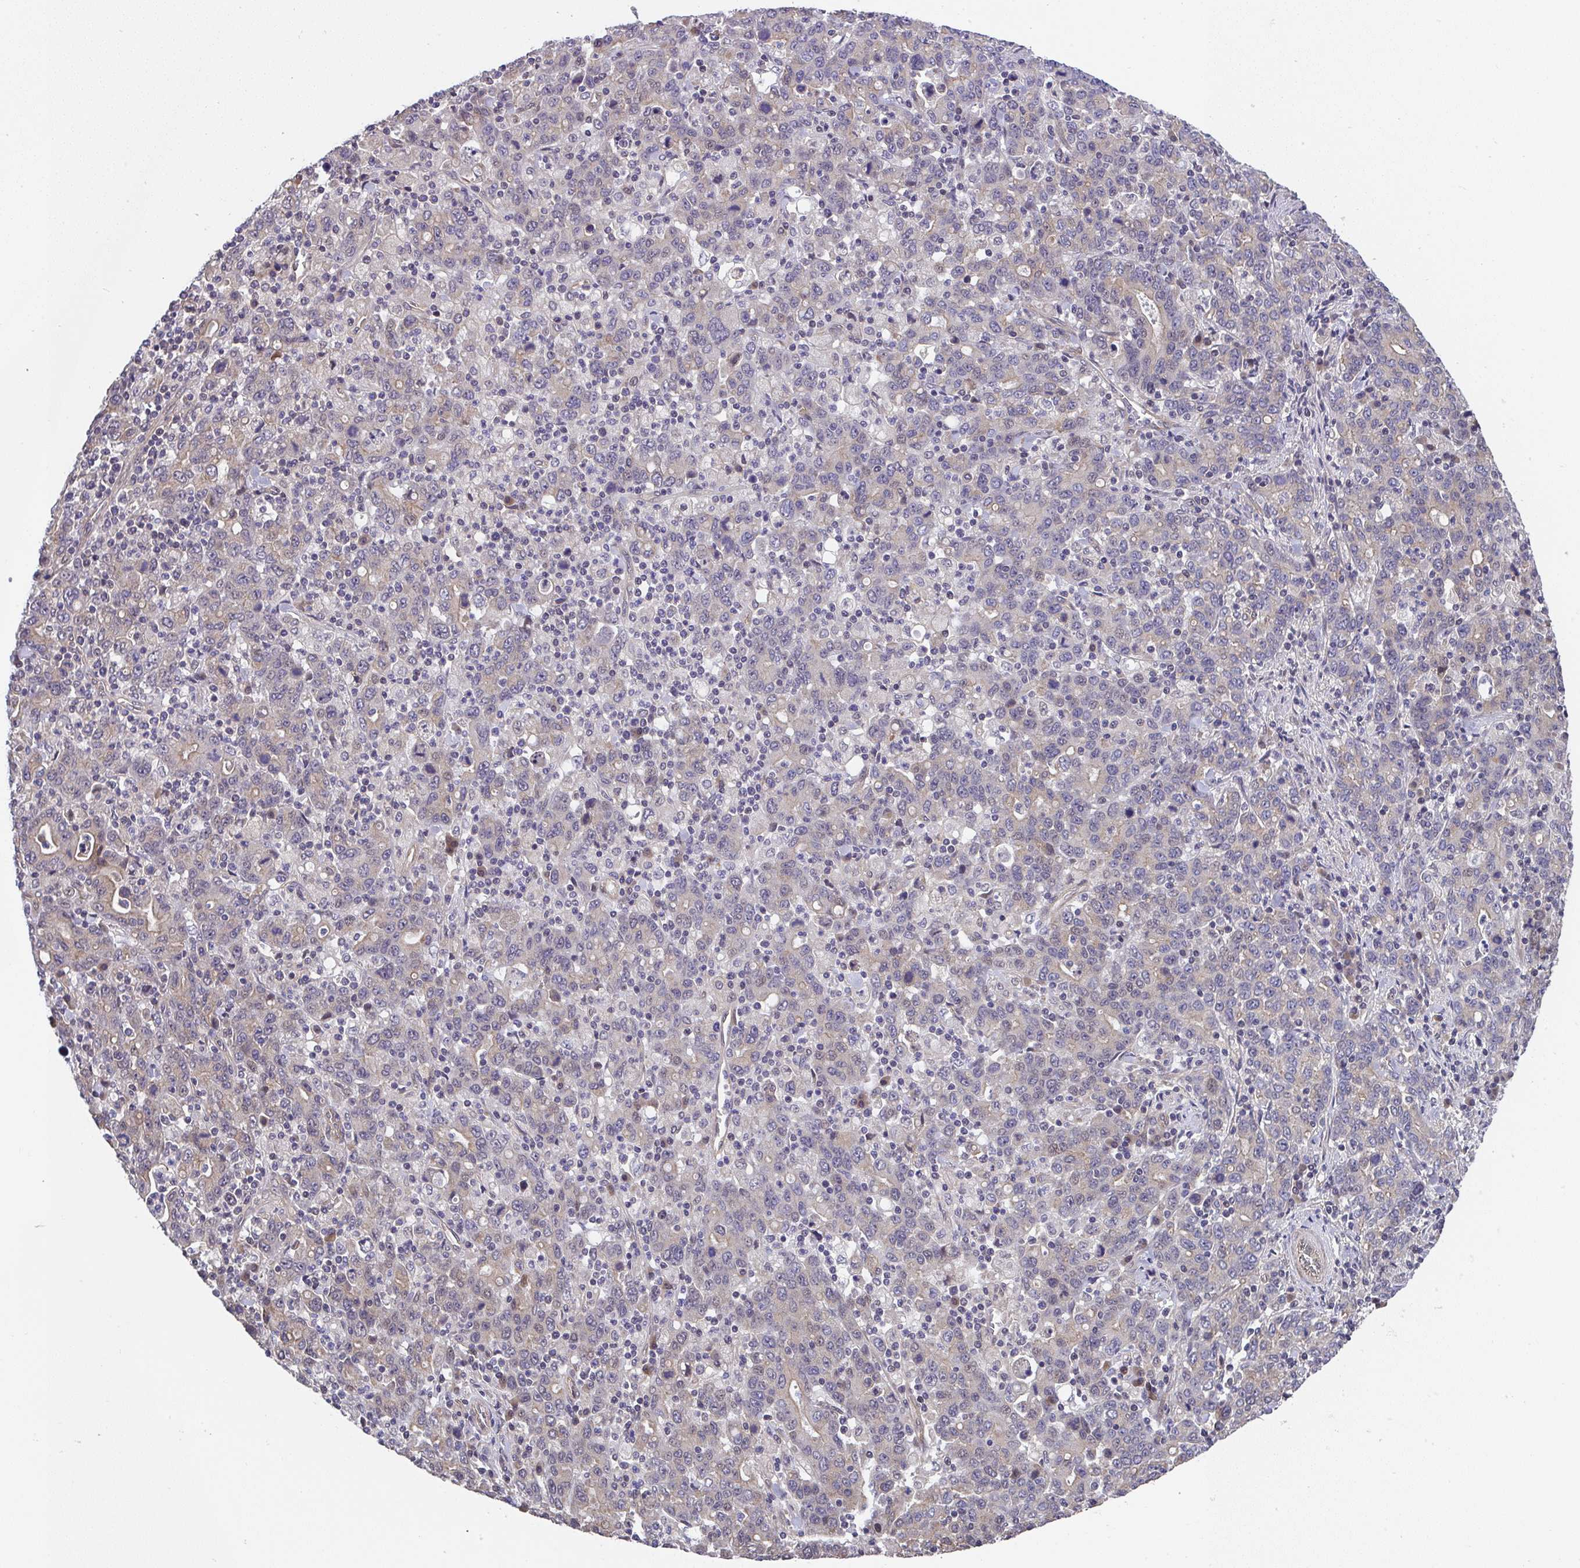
{"staining": {"intensity": "weak", "quantity": "25%-75%", "location": "cytoplasmic/membranous"}, "tissue": "stomach cancer", "cell_type": "Tumor cells", "image_type": "cancer", "snomed": [{"axis": "morphology", "description": "Adenocarcinoma, NOS"}, {"axis": "topography", "description": "Stomach, upper"}], "caption": "Stomach cancer (adenocarcinoma) was stained to show a protein in brown. There is low levels of weak cytoplasmic/membranous expression in about 25%-75% of tumor cells.", "gene": "ZNF696", "patient": {"sex": "male", "age": 69}}